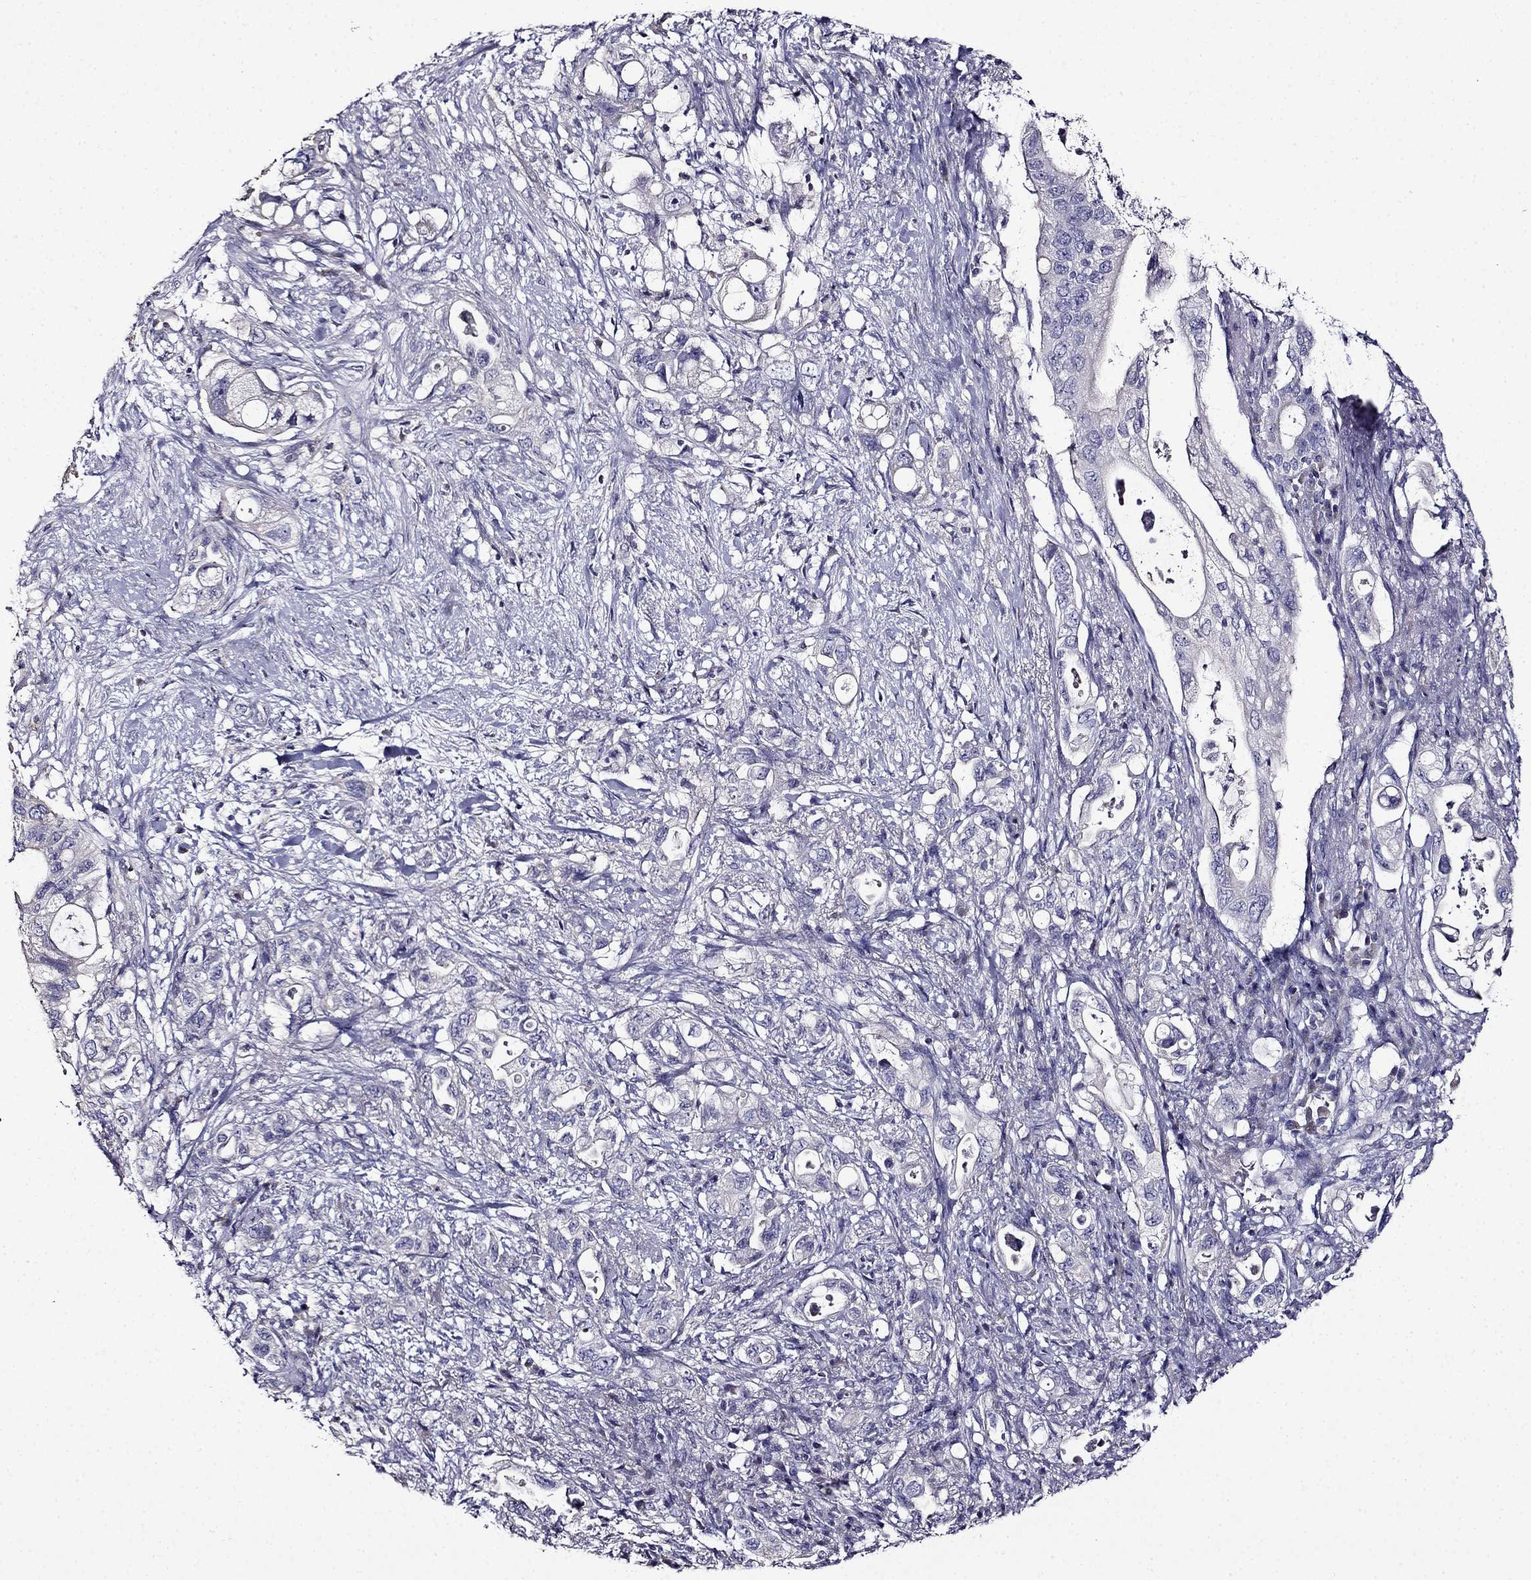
{"staining": {"intensity": "negative", "quantity": "none", "location": "none"}, "tissue": "pancreatic cancer", "cell_type": "Tumor cells", "image_type": "cancer", "snomed": [{"axis": "morphology", "description": "Adenocarcinoma, NOS"}, {"axis": "topography", "description": "Pancreas"}], "caption": "Pancreatic cancer was stained to show a protein in brown. There is no significant positivity in tumor cells.", "gene": "TMEM266", "patient": {"sex": "female", "age": 72}}